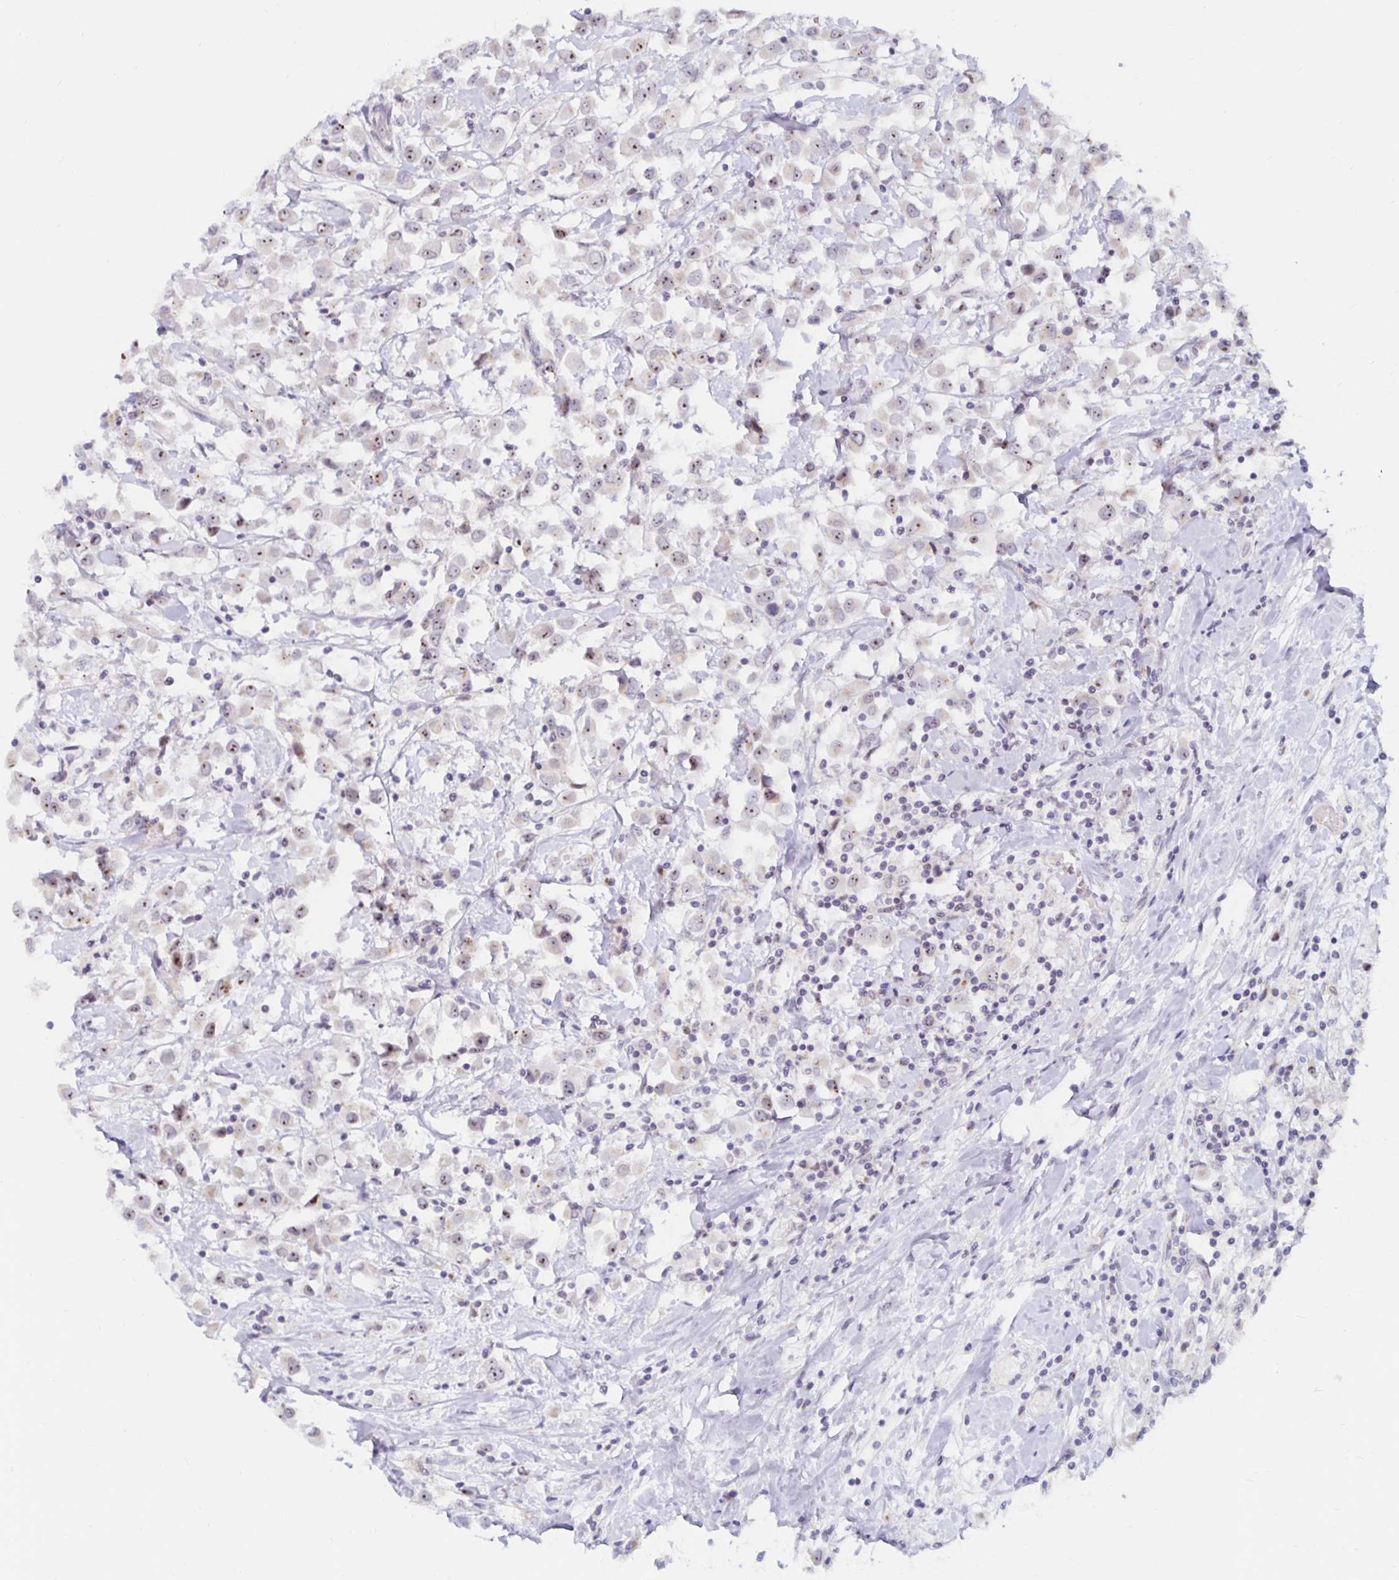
{"staining": {"intensity": "weak", "quantity": ">75%", "location": "nuclear"}, "tissue": "breast cancer", "cell_type": "Tumor cells", "image_type": "cancer", "snomed": [{"axis": "morphology", "description": "Duct carcinoma"}, {"axis": "topography", "description": "Breast"}], "caption": "An image of human breast cancer (invasive ductal carcinoma) stained for a protein shows weak nuclear brown staining in tumor cells.", "gene": "NUP85", "patient": {"sex": "female", "age": 61}}